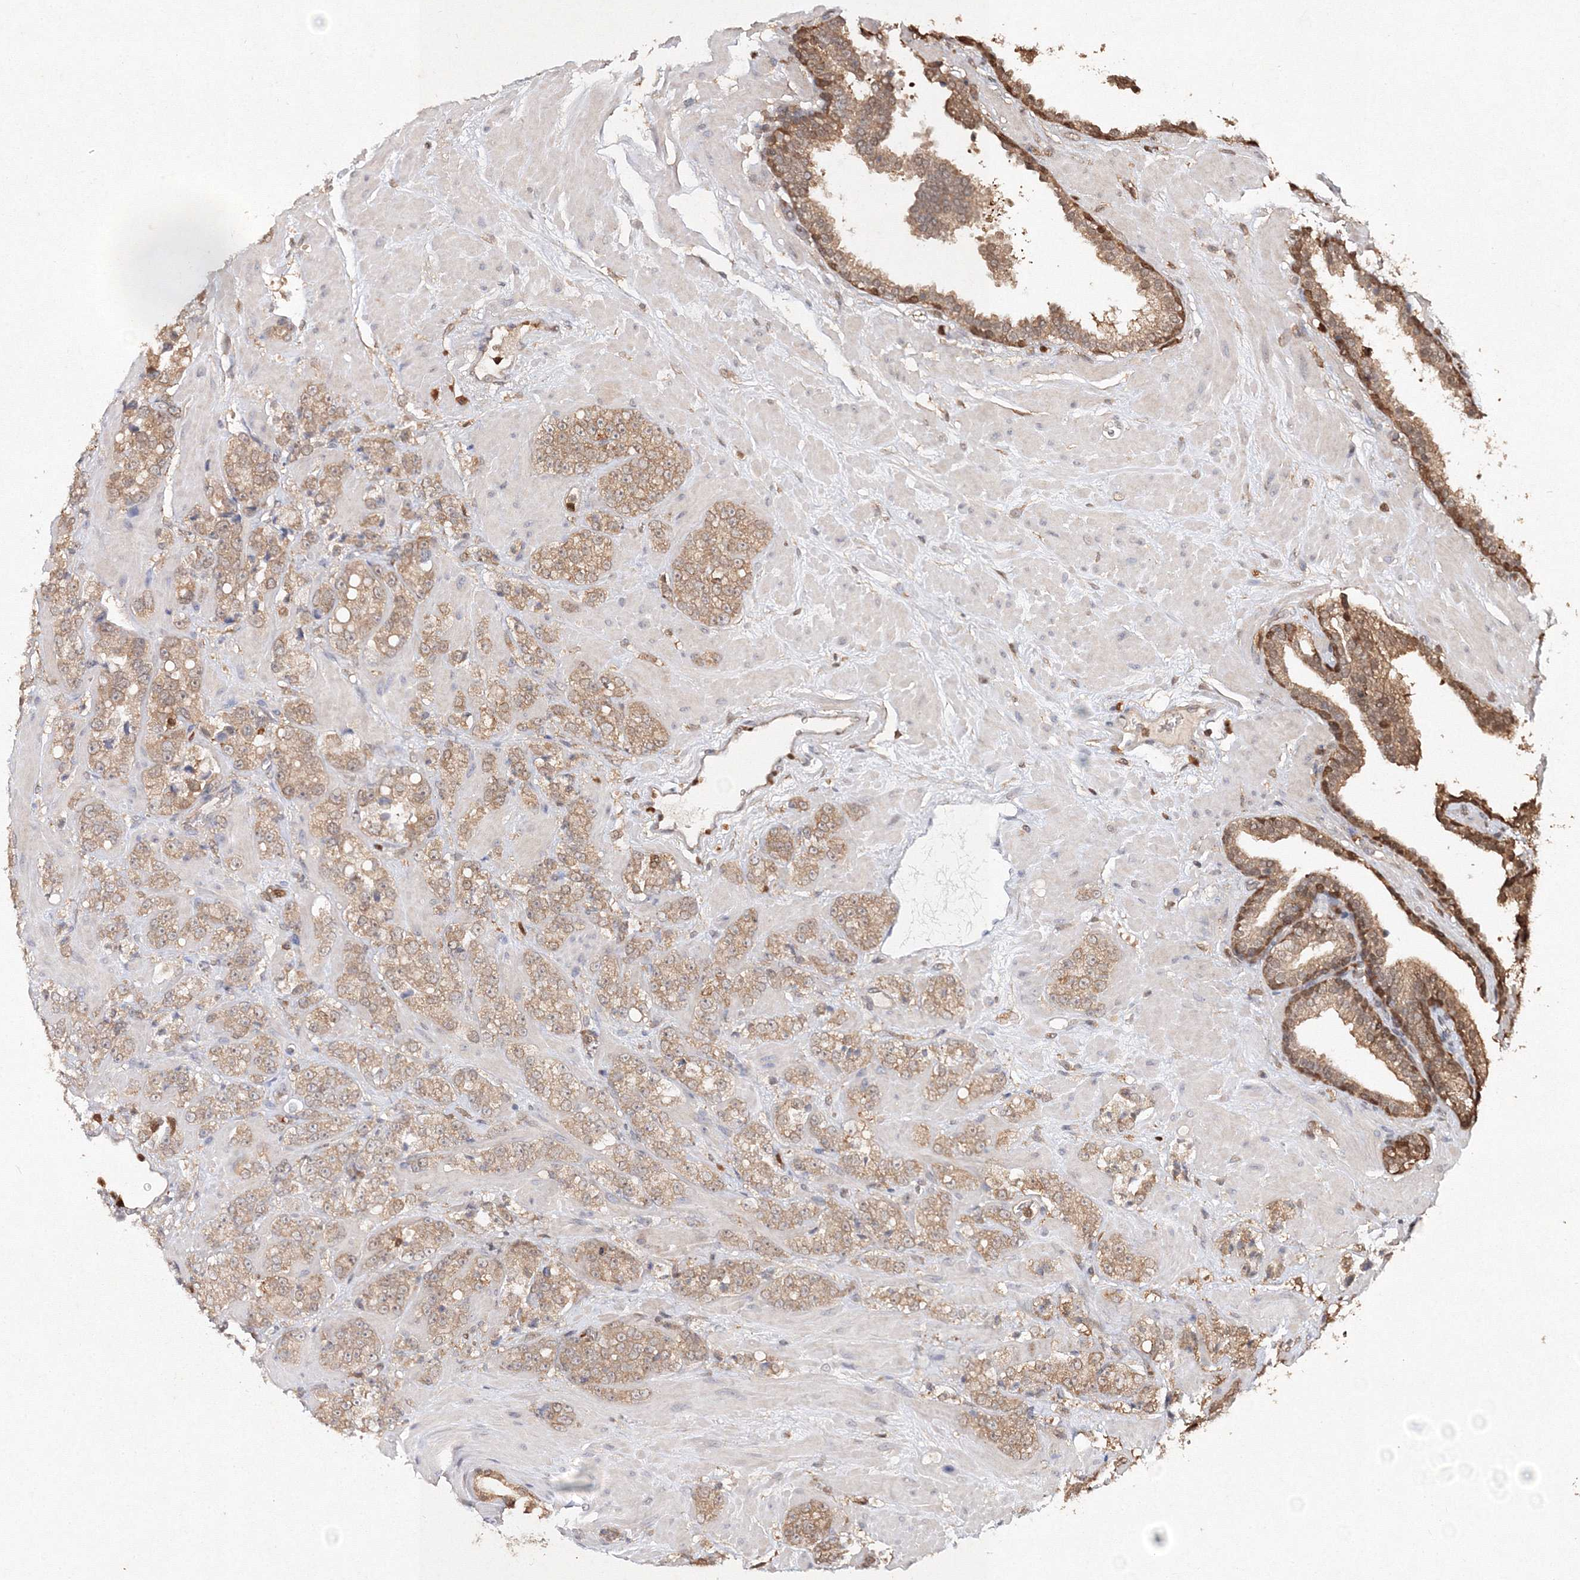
{"staining": {"intensity": "moderate", "quantity": "25%-75%", "location": "cytoplasmic/membranous"}, "tissue": "prostate cancer", "cell_type": "Tumor cells", "image_type": "cancer", "snomed": [{"axis": "morphology", "description": "Adenocarcinoma, High grade"}, {"axis": "topography", "description": "Prostate"}], "caption": "Immunohistochemical staining of prostate cancer reveals medium levels of moderate cytoplasmic/membranous staining in approximately 25%-75% of tumor cells.", "gene": "S100A11", "patient": {"sex": "male", "age": 64}}